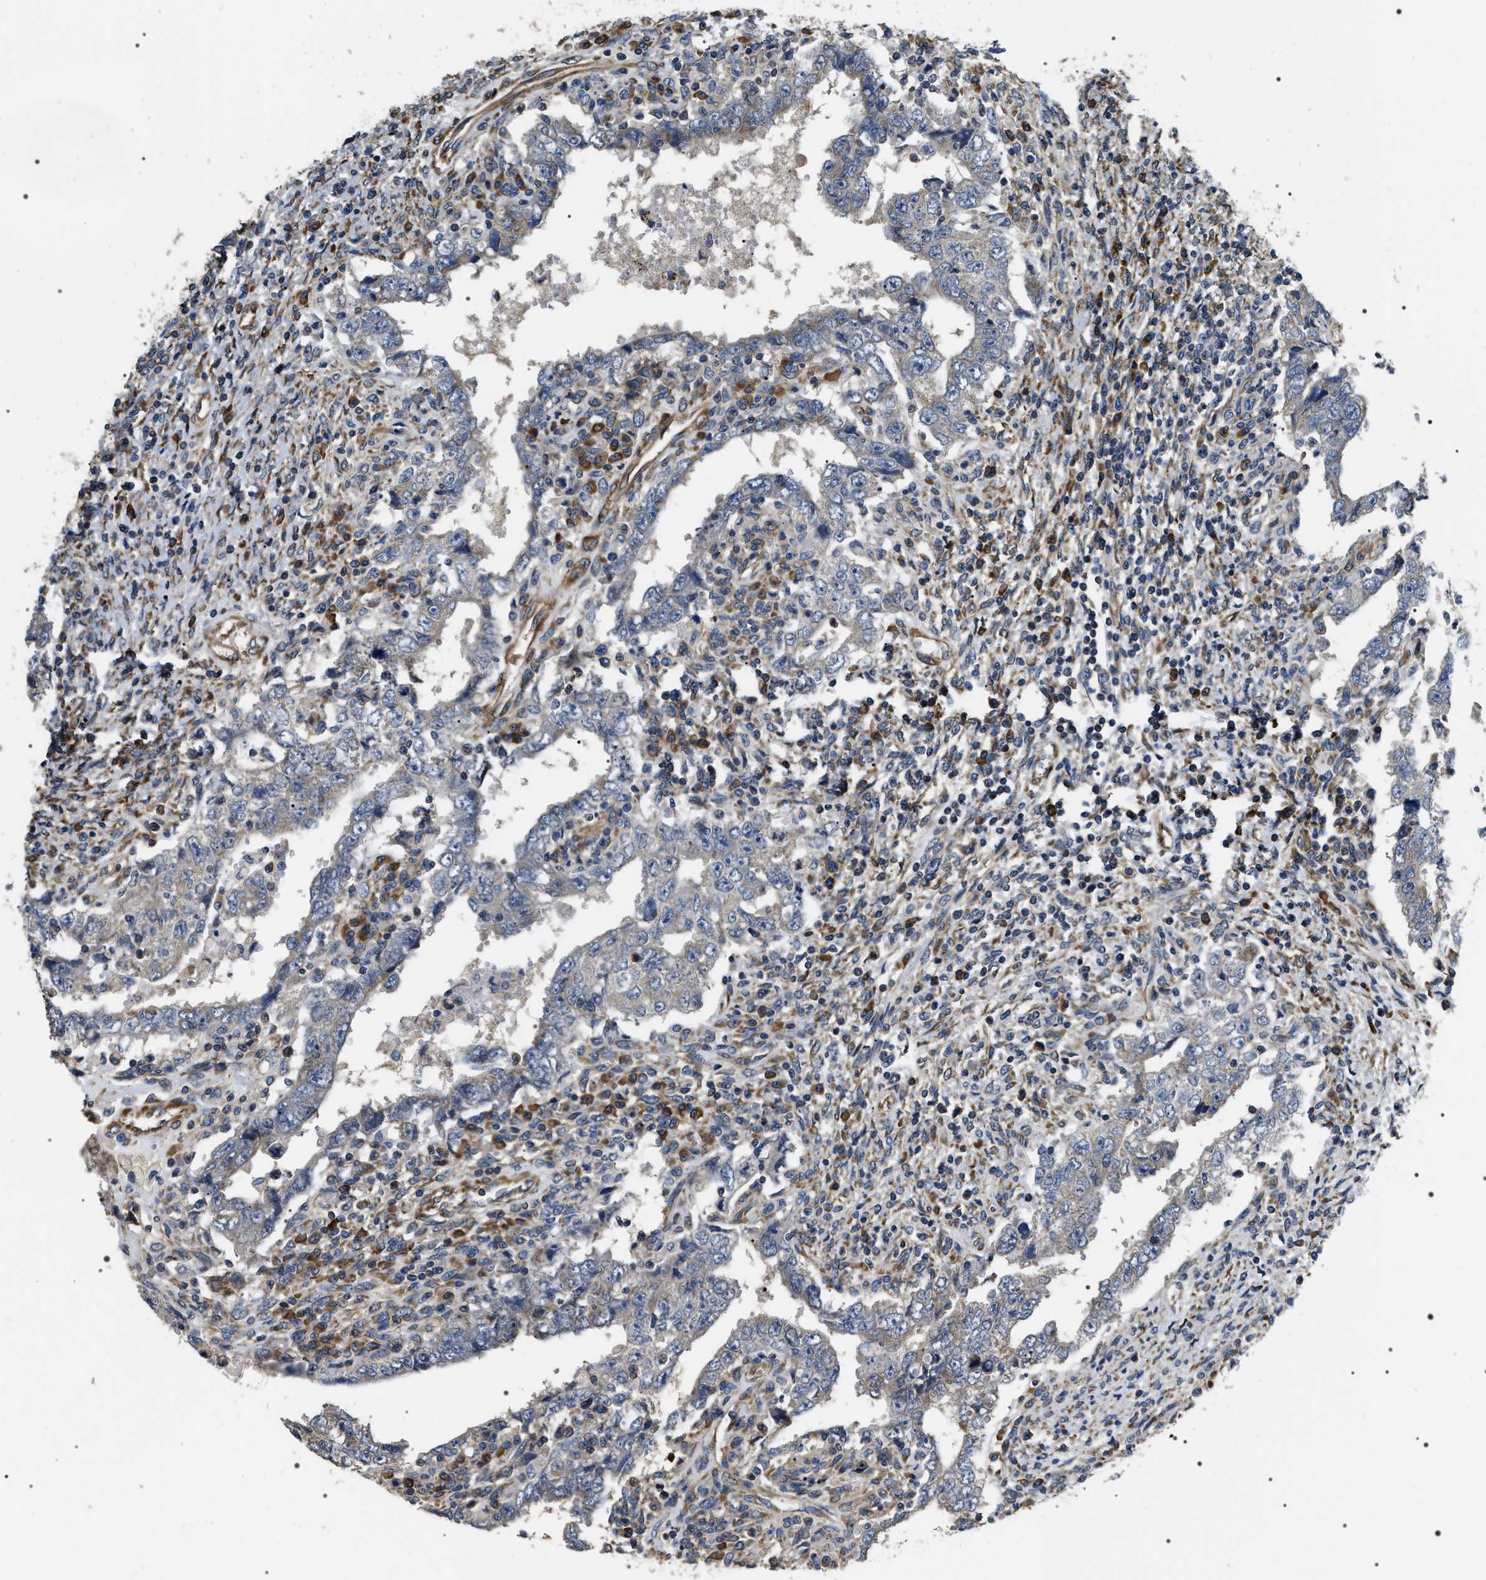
{"staining": {"intensity": "negative", "quantity": "none", "location": "none"}, "tissue": "testis cancer", "cell_type": "Tumor cells", "image_type": "cancer", "snomed": [{"axis": "morphology", "description": "Carcinoma, Embryonal, NOS"}, {"axis": "topography", "description": "Testis"}], "caption": "Tumor cells are negative for brown protein staining in testis cancer.", "gene": "ZC3HAV1L", "patient": {"sex": "male", "age": 26}}